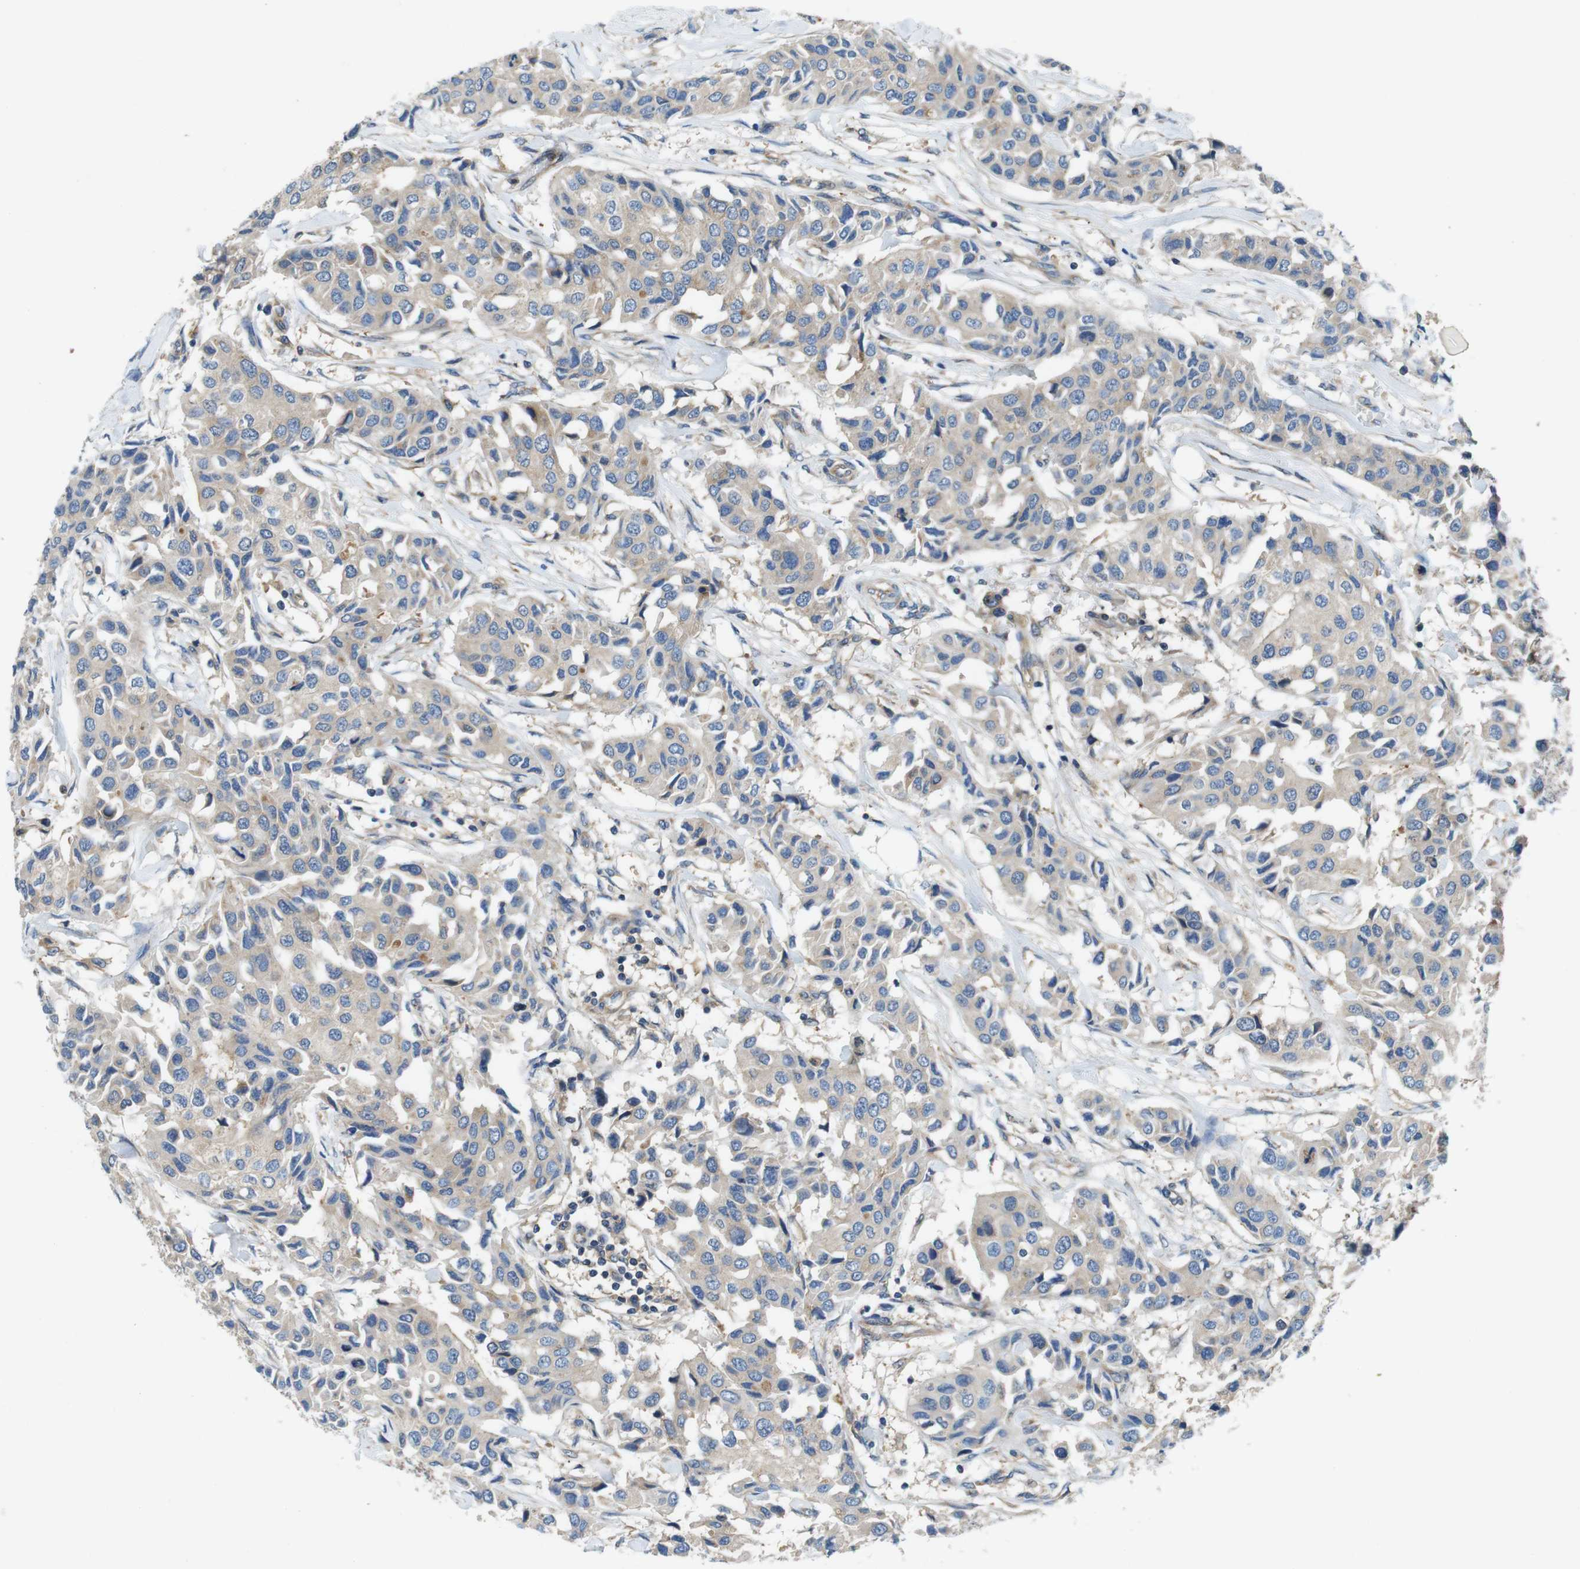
{"staining": {"intensity": "weak", "quantity": ">75%", "location": "cytoplasmic/membranous"}, "tissue": "breast cancer", "cell_type": "Tumor cells", "image_type": "cancer", "snomed": [{"axis": "morphology", "description": "Duct carcinoma"}, {"axis": "topography", "description": "Breast"}], "caption": "DAB immunohistochemical staining of breast cancer (infiltrating ductal carcinoma) exhibits weak cytoplasmic/membranous protein expression in approximately >75% of tumor cells.", "gene": "DCTN1", "patient": {"sex": "female", "age": 80}}